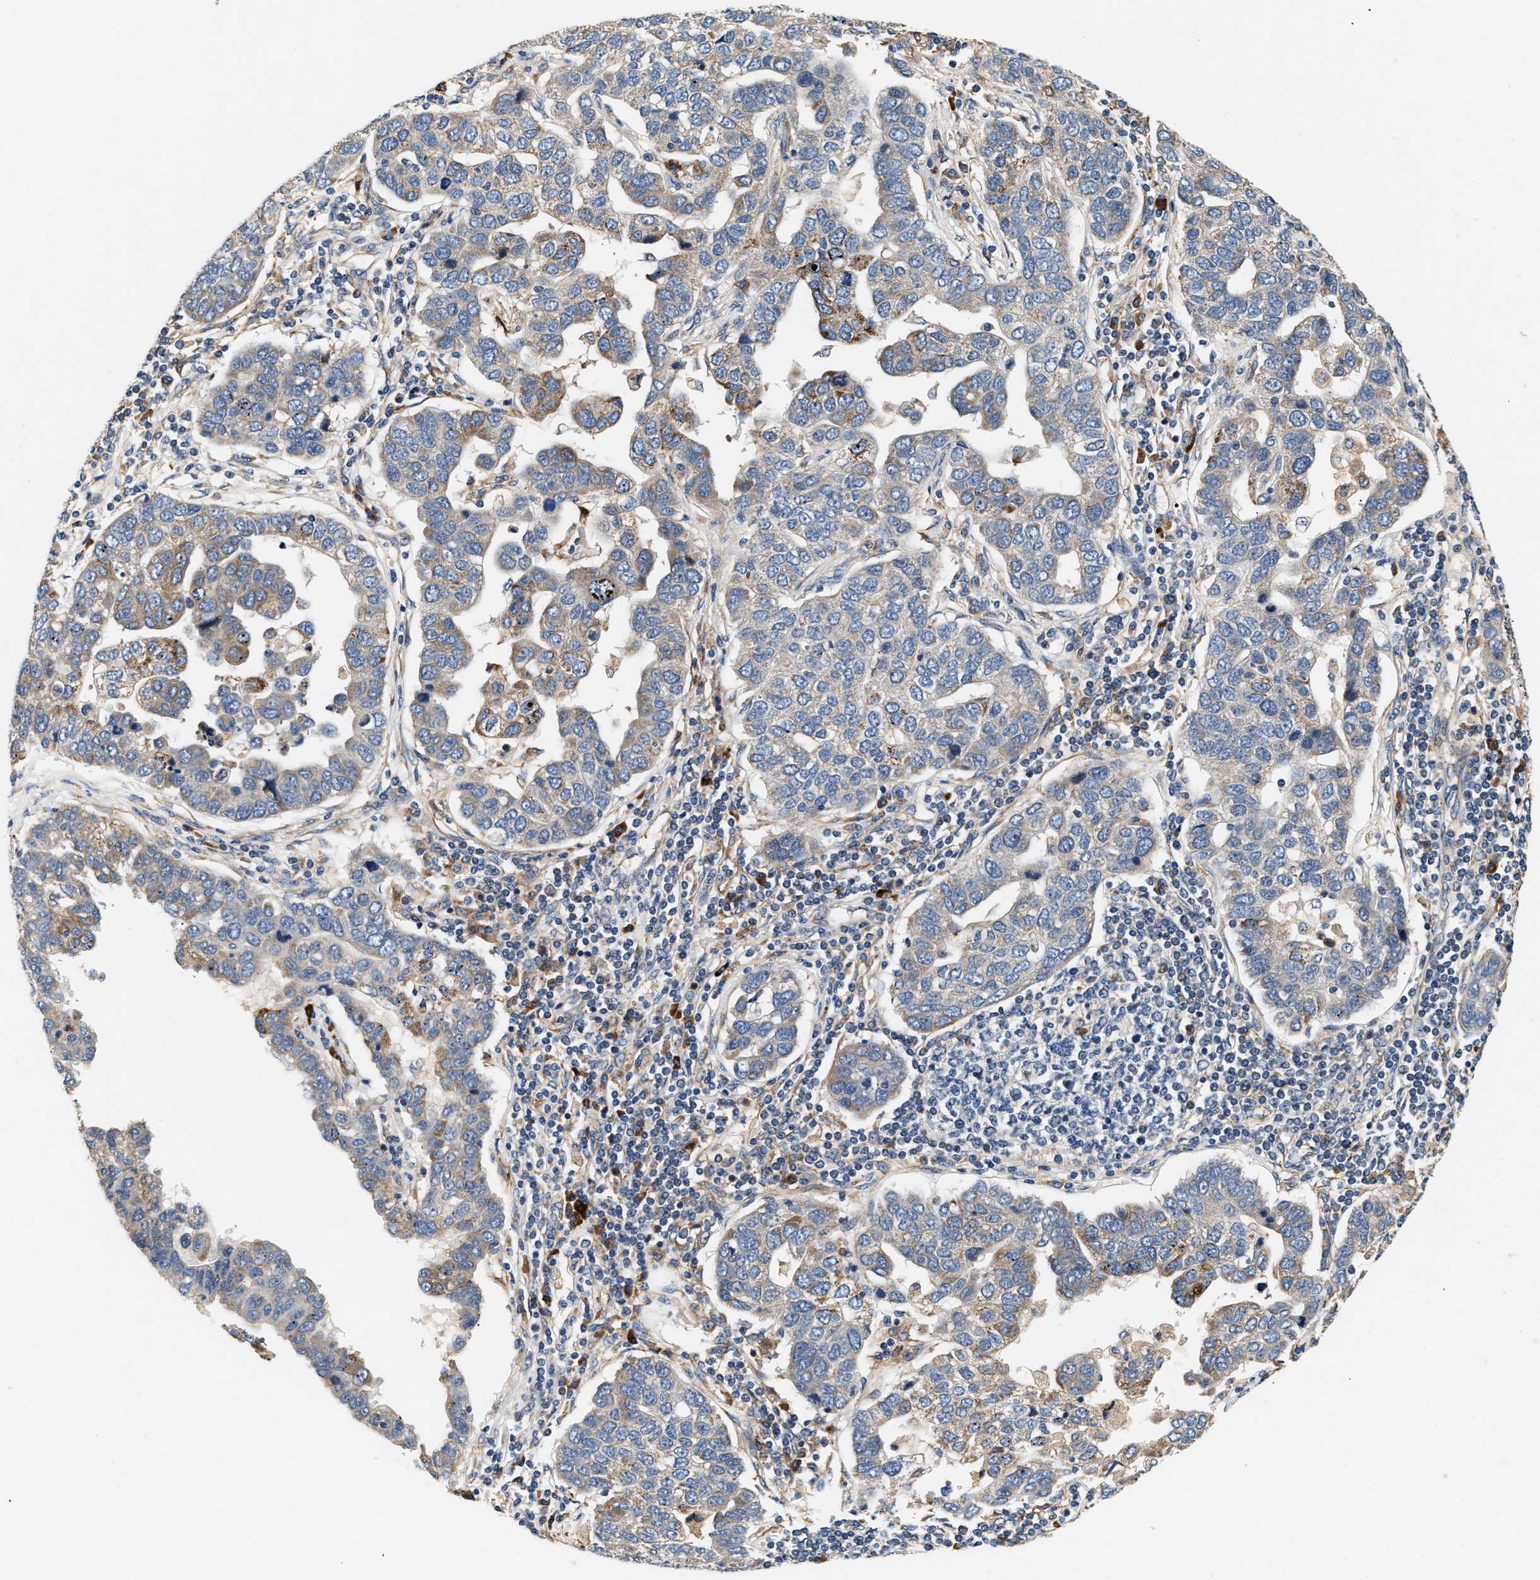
{"staining": {"intensity": "moderate", "quantity": "<25%", "location": "cytoplasmic/membranous"}, "tissue": "pancreatic cancer", "cell_type": "Tumor cells", "image_type": "cancer", "snomed": [{"axis": "morphology", "description": "Adenocarcinoma, NOS"}, {"axis": "topography", "description": "Pancreas"}], "caption": "This is an image of immunohistochemistry (IHC) staining of adenocarcinoma (pancreatic), which shows moderate staining in the cytoplasmic/membranous of tumor cells.", "gene": "IFT74", "patient": {"sex": "female", "age": 61}}